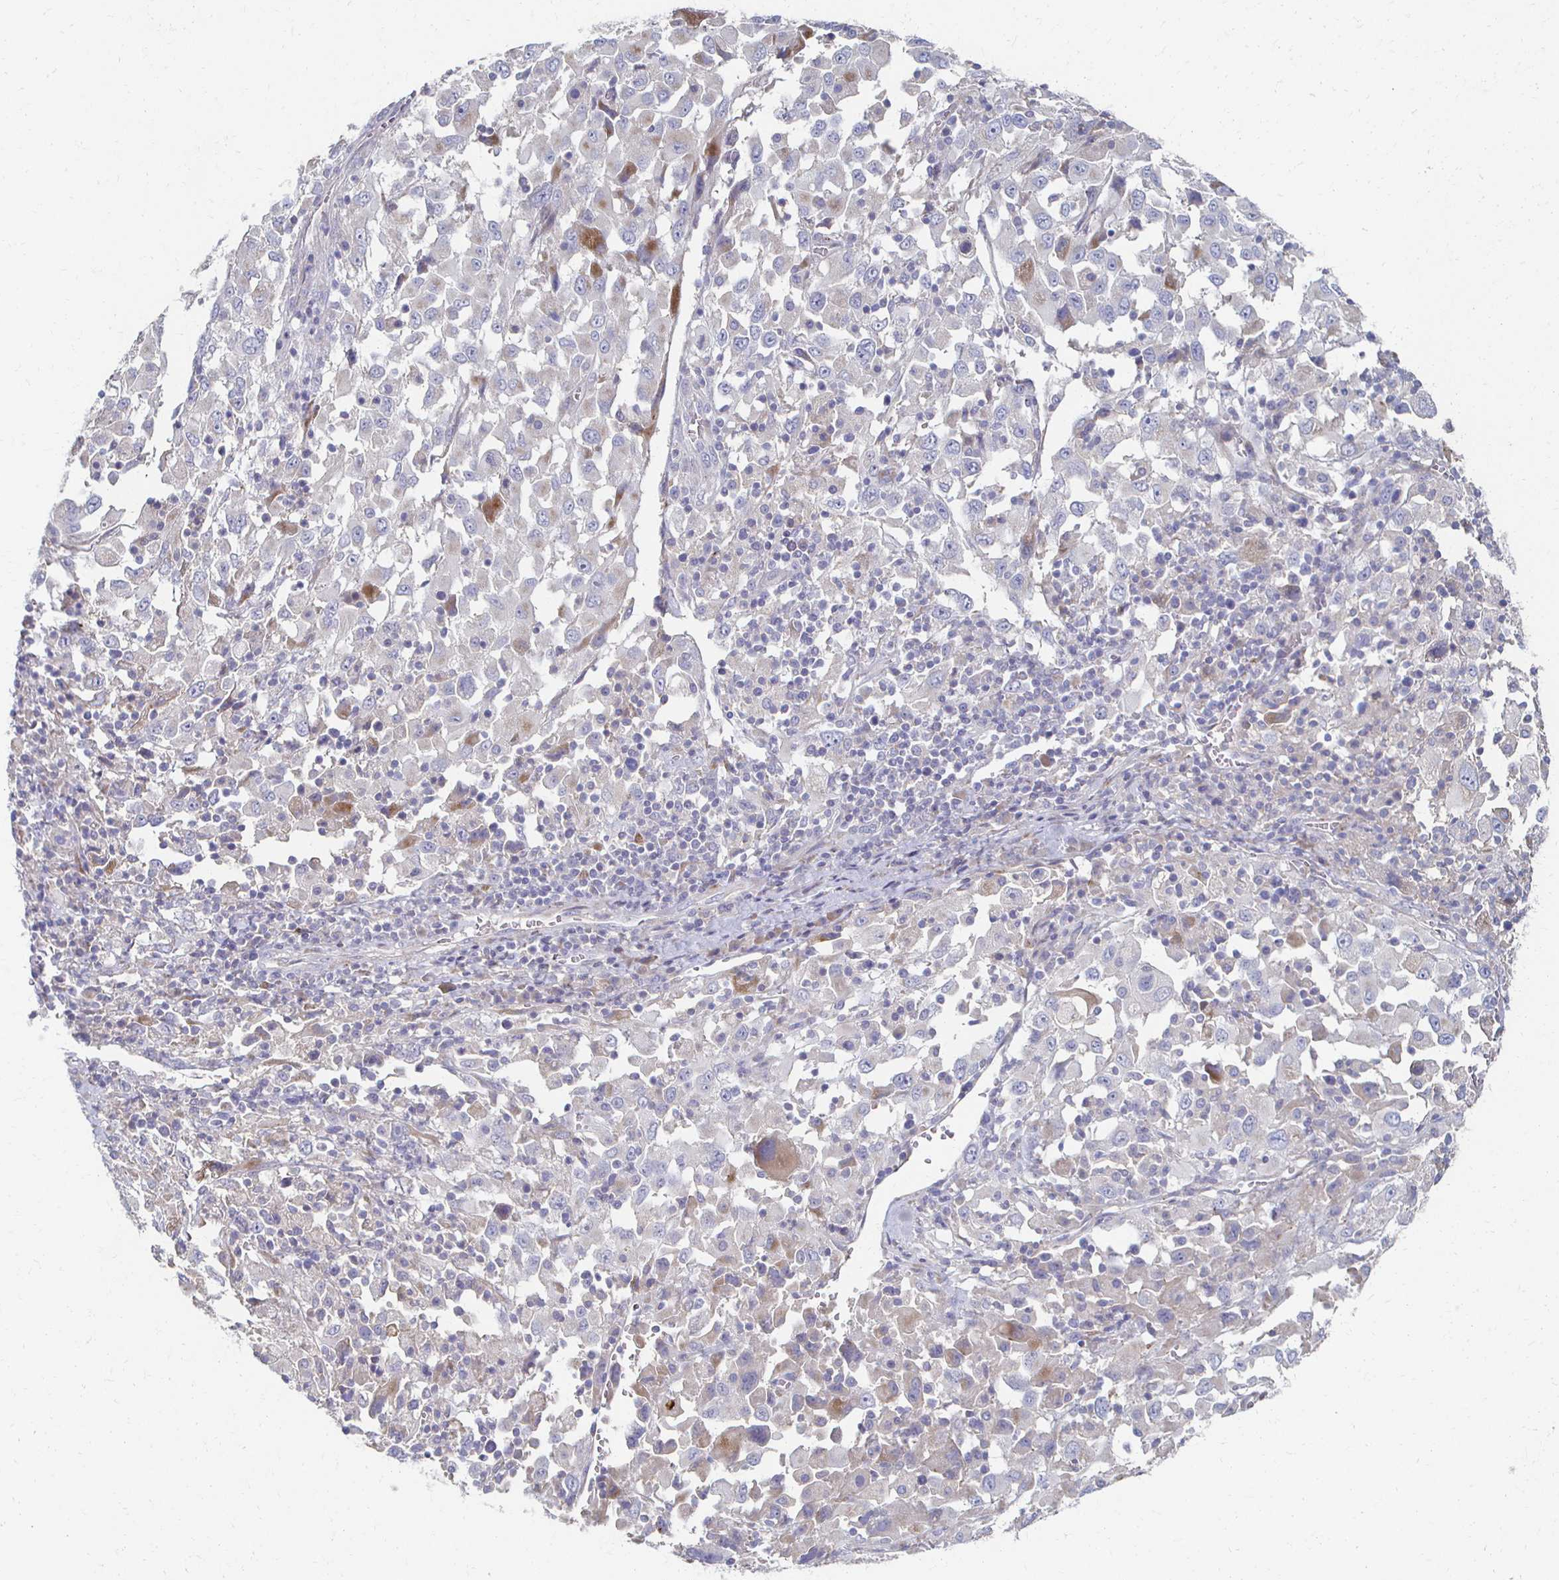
{"staining": {"intensity": "moderate", "quantity": "<25%", "location": "cytoplasmic/membranous"}, "tissue": "melanoma", "cell_type": "Tumor cells", "image_type": "cancer", "snomed": [{"axis": "morphology", "description": "Malignant melanoma, Metastatic site"}, {"axis": "topography", "description": "Soft tissue"}], "caption": "Protein expression analysis of human melanoma reveals moderate cytoplasmic/membranous staining in about <25% of tumor cells.", "gene": "CX3CR1", "patient": {"sex": "male", "age": 50}}